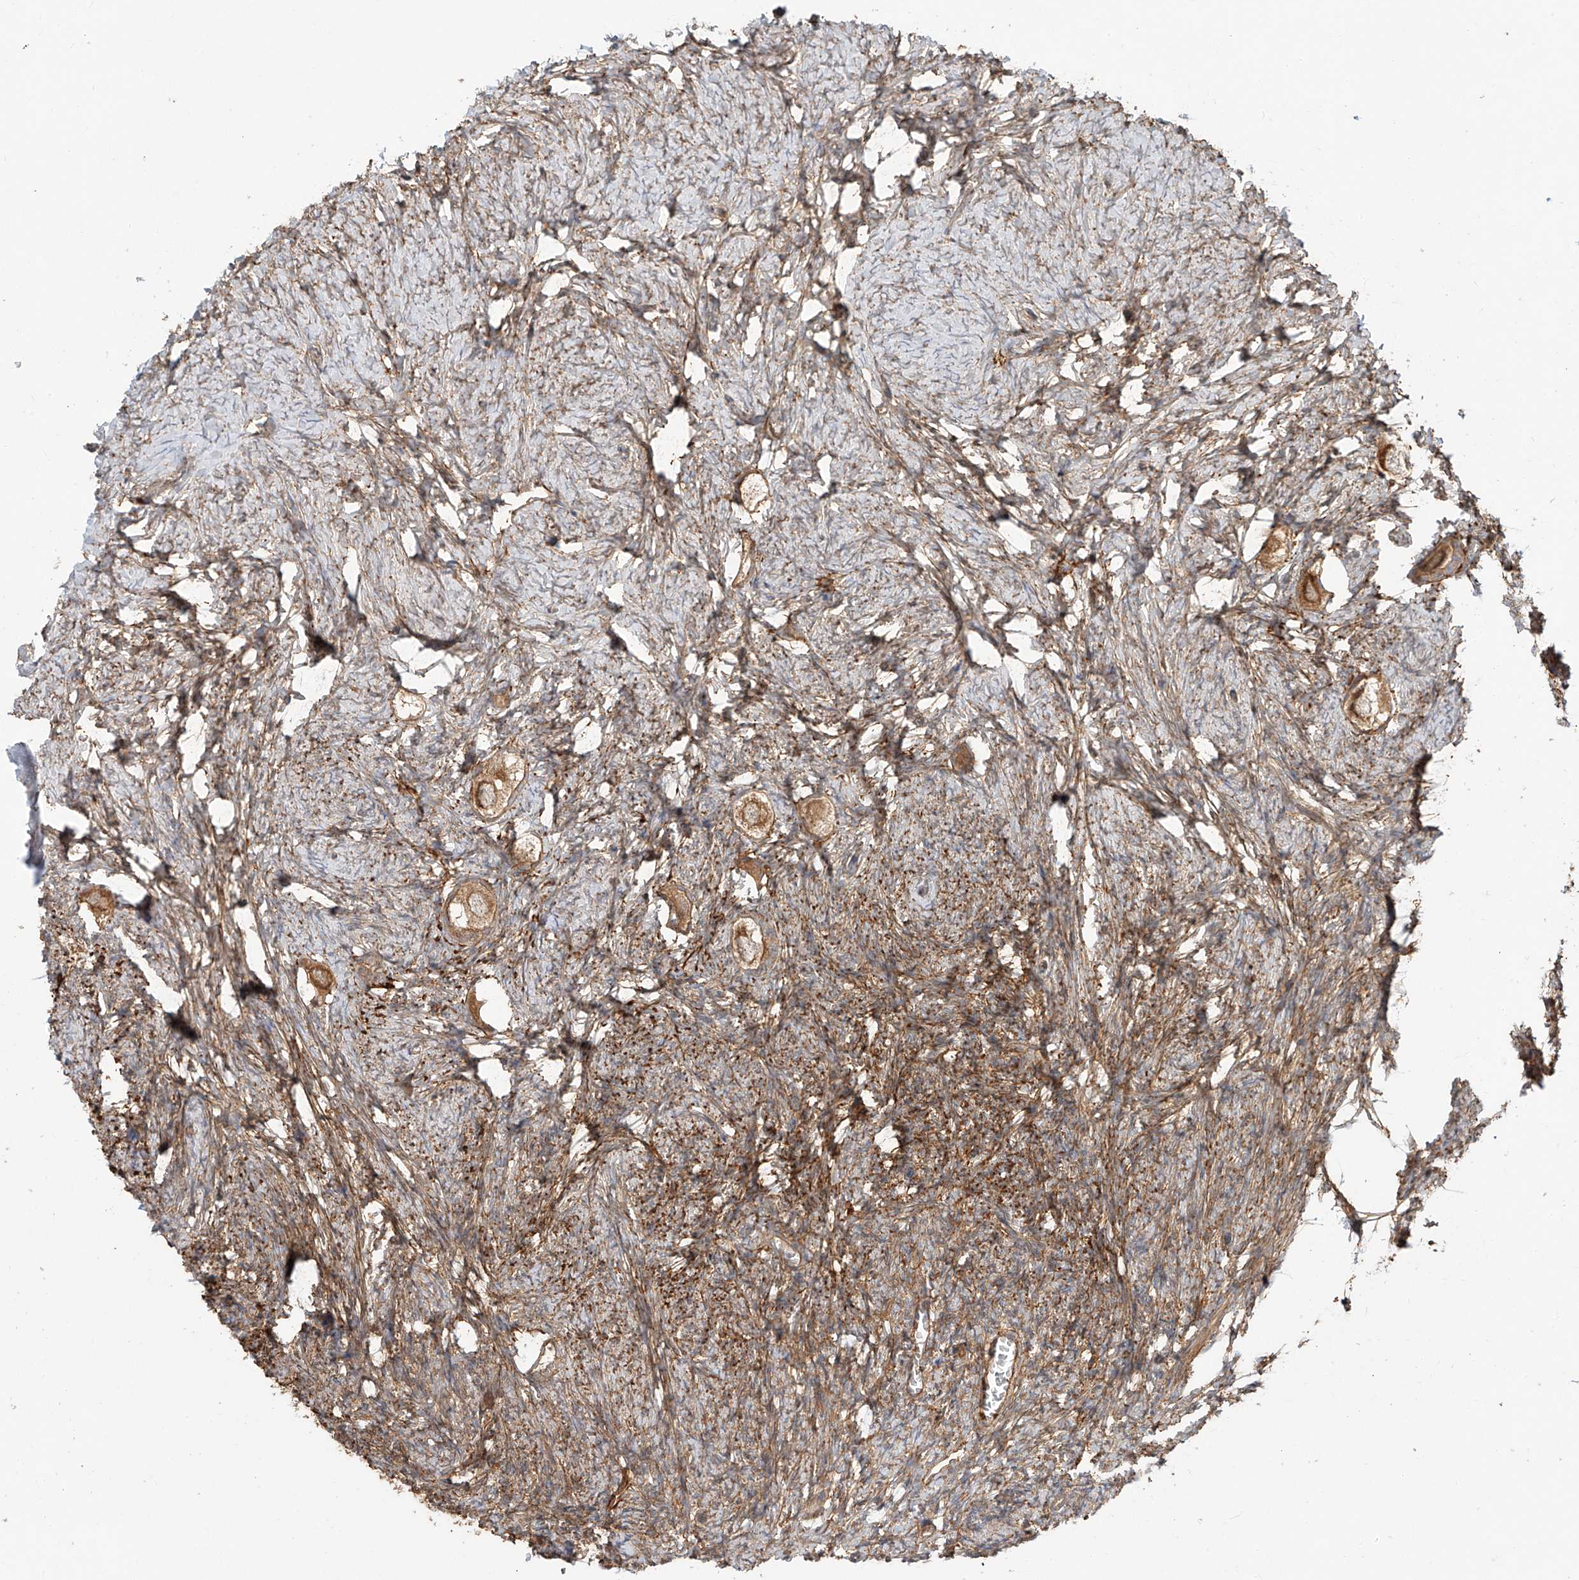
{"staining": {"intensity": "moderate", "quantity": ">75%", "location": "cytoplasmic/membranous"}, "tissue": "ovary", "cell_type": "Follicle cells", "image_type": "normal", "snomed": [{"axis": "morphology", "description": "Normal tissue, NOS"}, {"axis": "topography", "description": "Ovary"}], "caption": "Immunohistochemistry staining of normal ovary, which shows medium levels of moderate cytoplasmic/membranous staining in about >75% of follicle cells indicating moderate cytoplasmic/membranous protein expression. The staining was performed using DAB (3,3'-diaminobenzidine) (brown) for protein detection and nuclei were counterstained in hematoxylin (blue).", "gene": "CSMD3", "patient": {"sex": "female", "age": 27}}